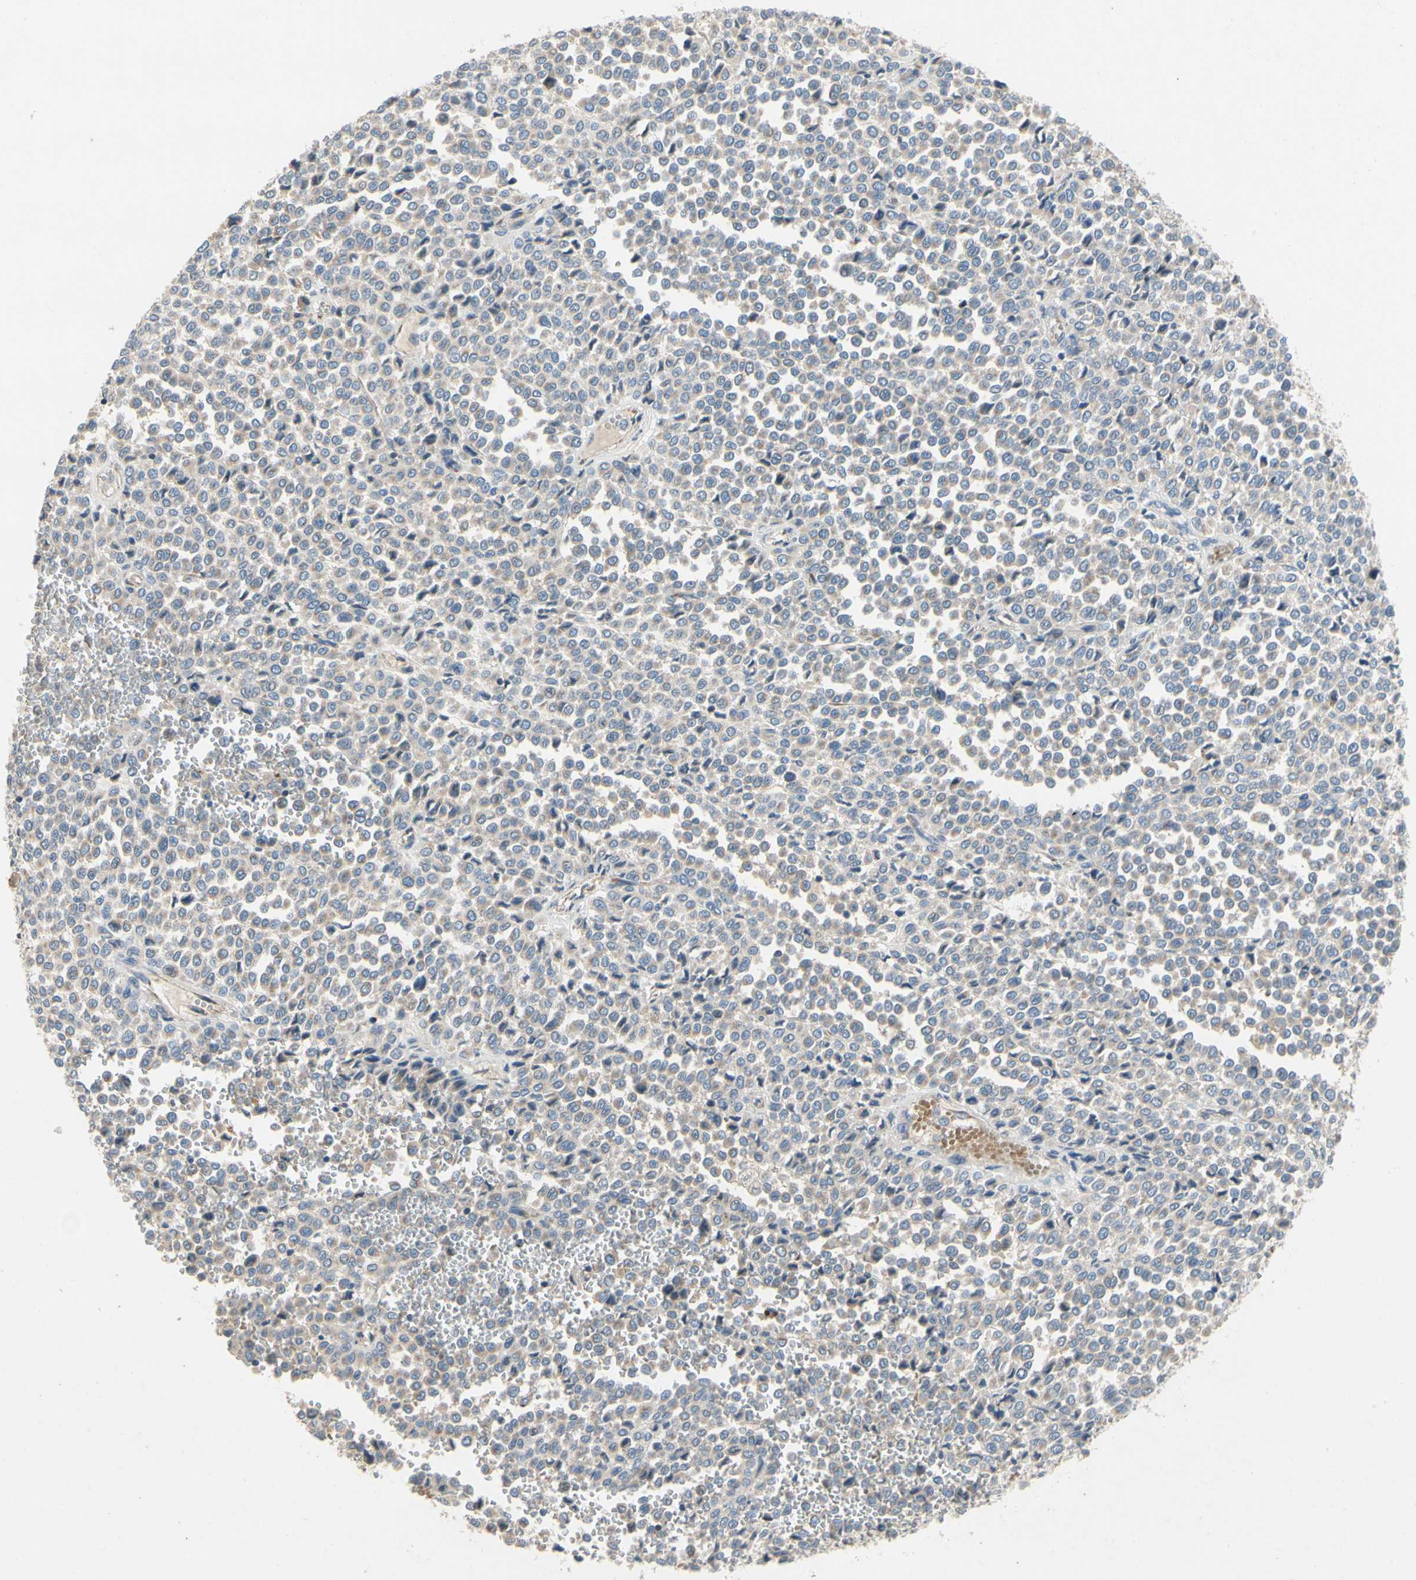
{"staining": {"intensity": "negative", "quantity": "none", "location": "none"}, "tissue": "melanoma", "cell_type": "Tumor cells", "image_type": "cancer", "snomed": [{"axis": "morphology", "description": "Malignant melanoma, Metastatic site"}, {"axis": "topography", "description": "Pancreas"}], "caption": "Immunohistochemical staining of malignant melanoma (metastatic site) demonstrates no significant staining in tumor cells.", "gene": "KLHDC8B", "patient": {"sex": "female", "age": 30}}